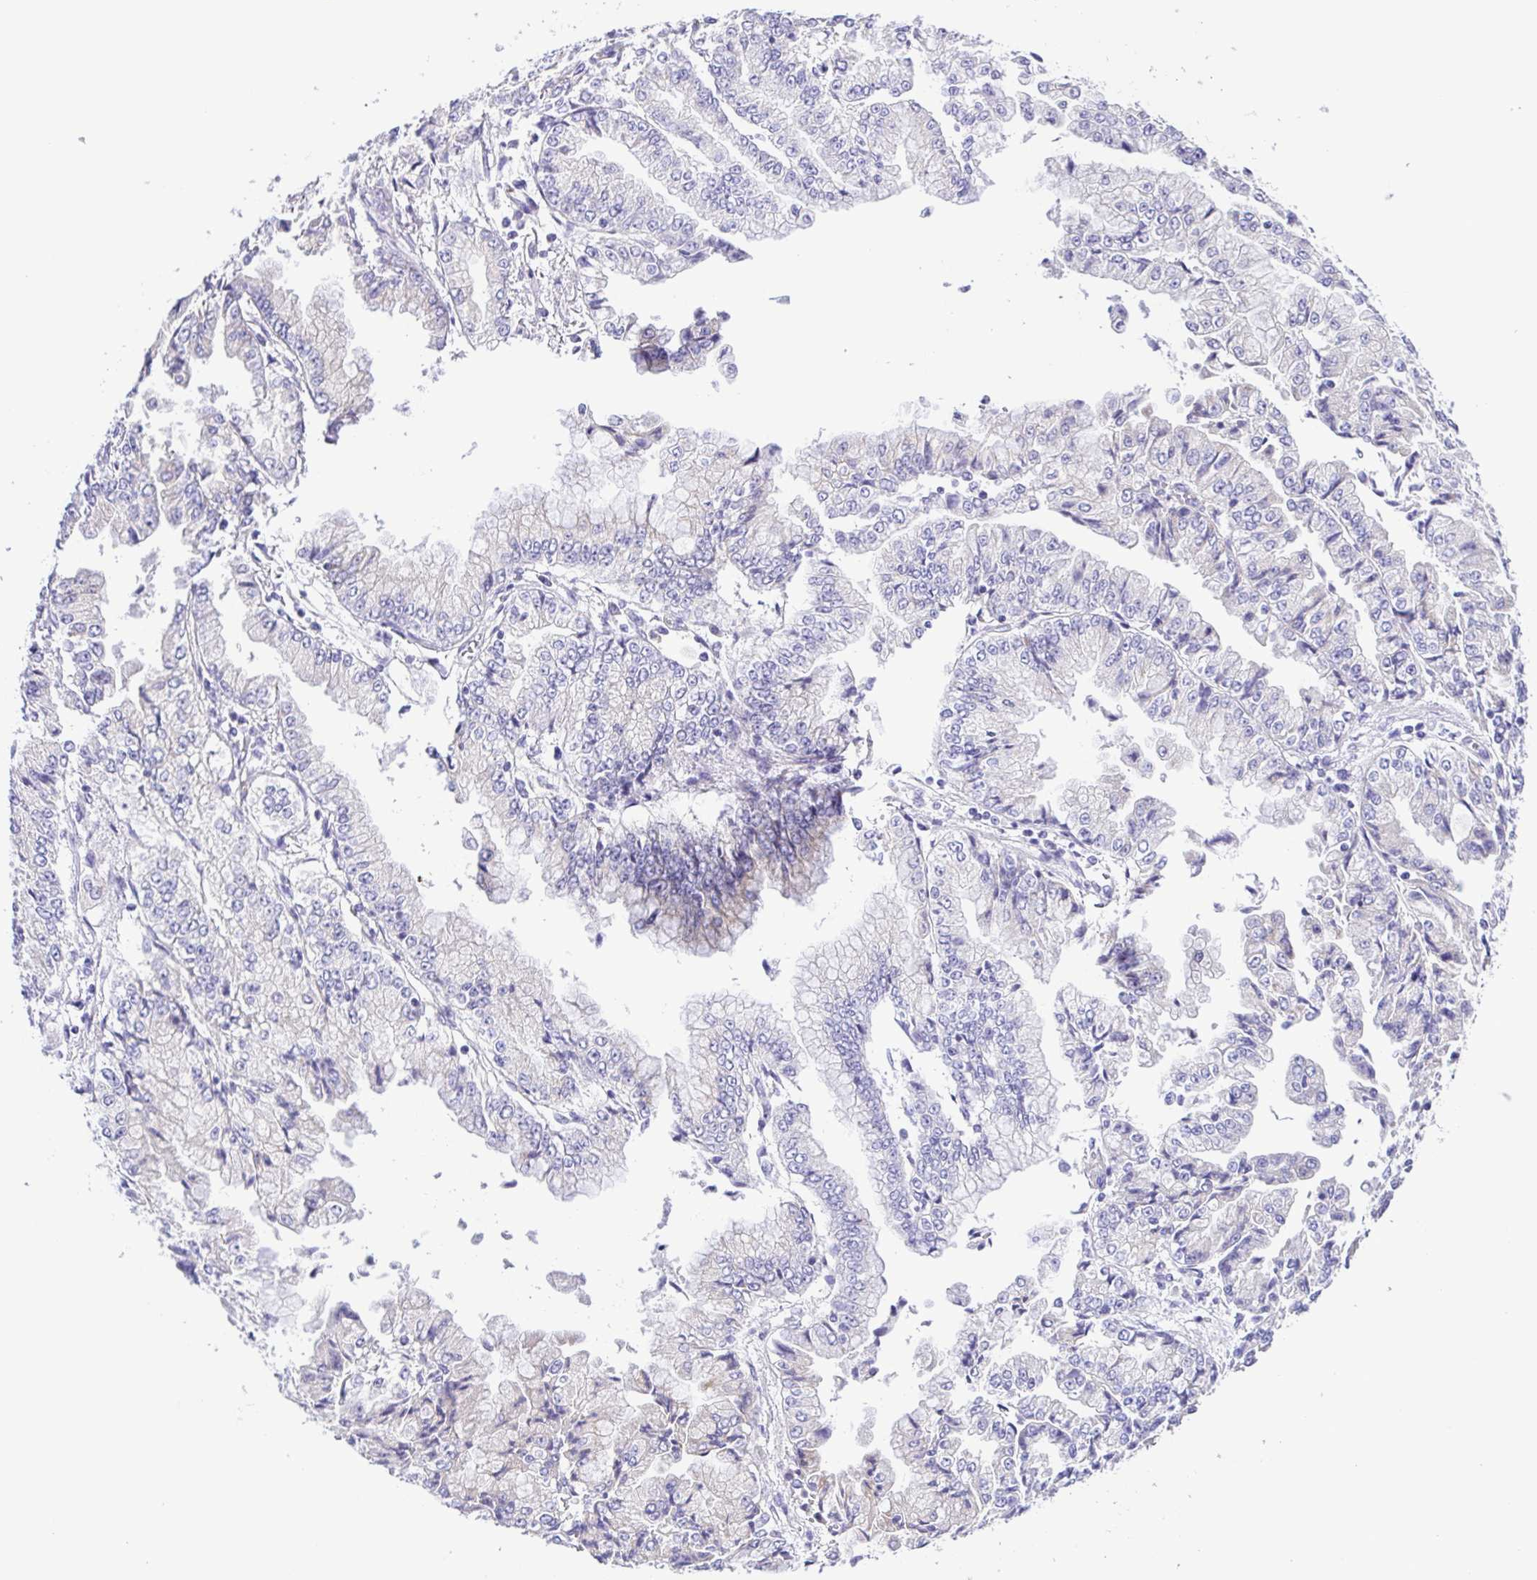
{"staining": {"intensity": "negative", "quantity": "none", "location": "none"}, "tissue": "stomach cancer", "cell_type": "Tumor cells", "image_type": "cancer", "snomed": [{"axis": "morphology", "description": "Adenocarcinoma, NOS"}, {"axis": "topography", "description": "Stomach, upper"}], "caption": "Tumor cells are negative for protein expression in human stomach adenocarcinoma.", "gene": "GABBR2", "patient": {"sex": "female", "age": 74}}